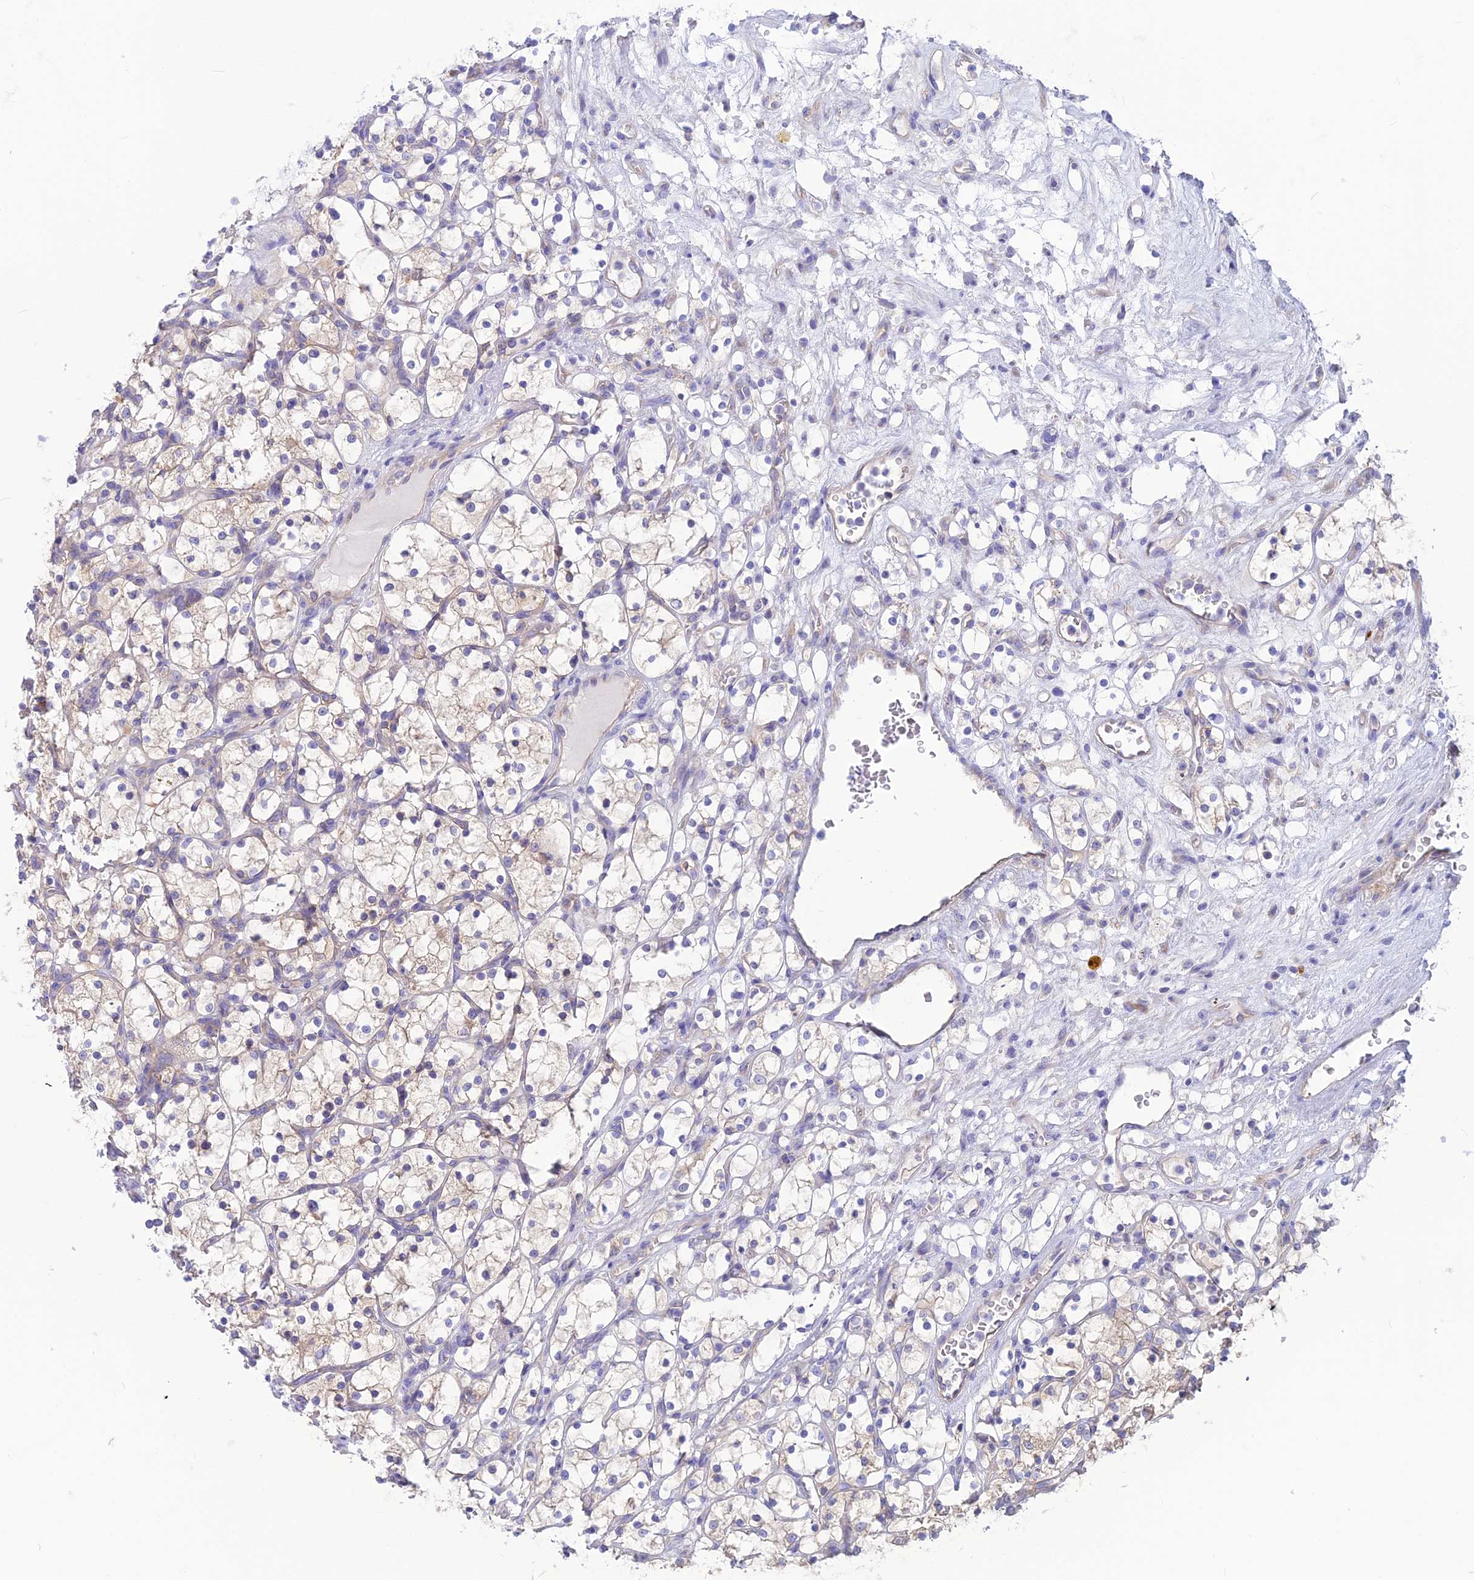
{"staining": {"intensity": "negative", "quantity": "none", "location": "none"}, "tissue": "renal cancer", "cell_type": "Tumor cells", "image_type": "cancer", "snomed": [{"axis": "morphology", "description": "Adenocarcinoma, NOS"}, {"axis": "topography", "description": "Kidney"}], "caption": "DAB (3,3'-diaminobenzidine) immunohistochemical staining of human adenocarcinoma (renal) reveals no significant positivity in tumor cells.", "gene": "LZTFL1", "patient": {"sex": "female", "age": 69}}